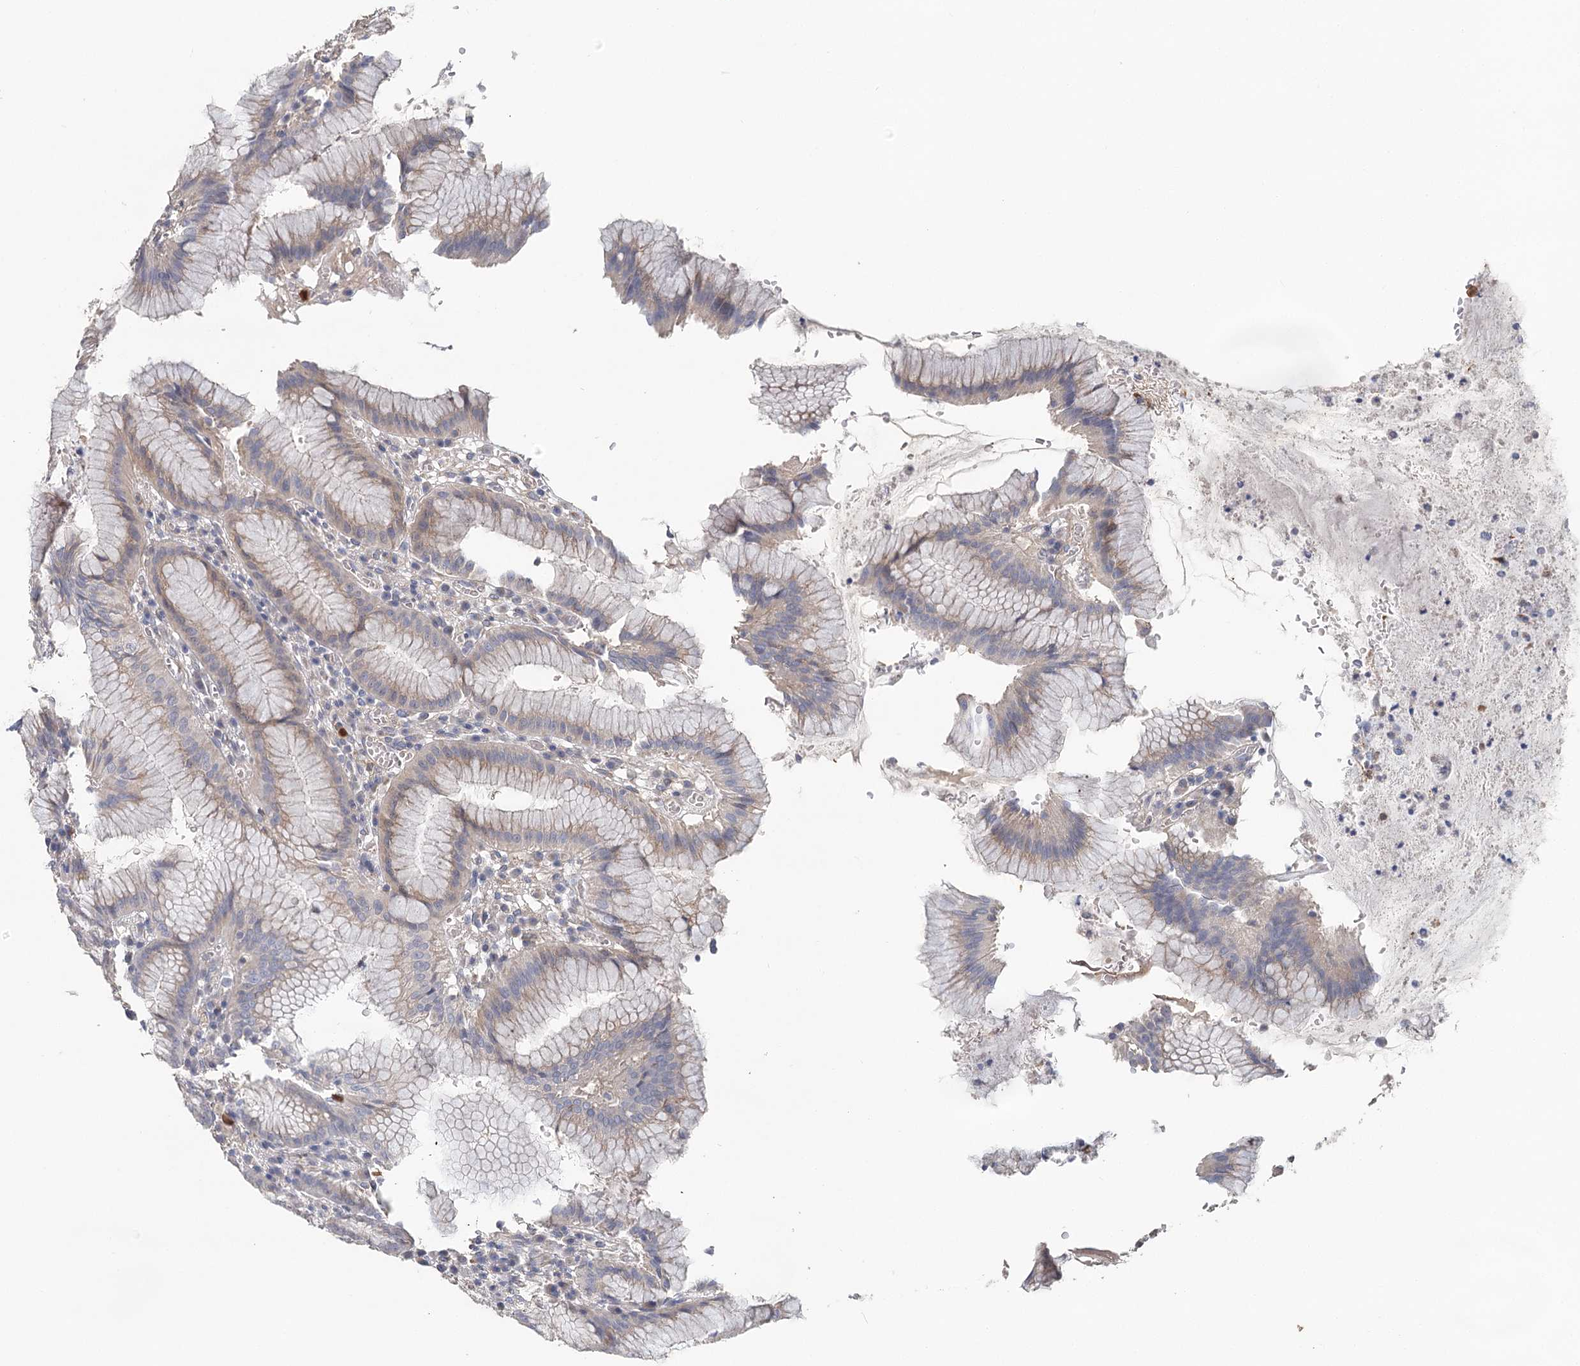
{"staining": {"intensity": "weak", "quantity": "25%-75%", "location": "cytoplasmic/membranous"}, "tissue": "stomach", "cell_type": "Glandular cells", "image_type": "normal", "snomed": [{"axis": "morphology", "description": "Normal tissue, NOS"}, {"axis": "topography", "description": "Stomach"}], "caption": "Unremarkable stomach was stained to show a protein in brown. There is low levels of weak cytoplasmic/membranous expression in about 25%-75% of glandular cells.", "gene": "EPB41L5", "patient": {"sex": "male", "age": 55}}